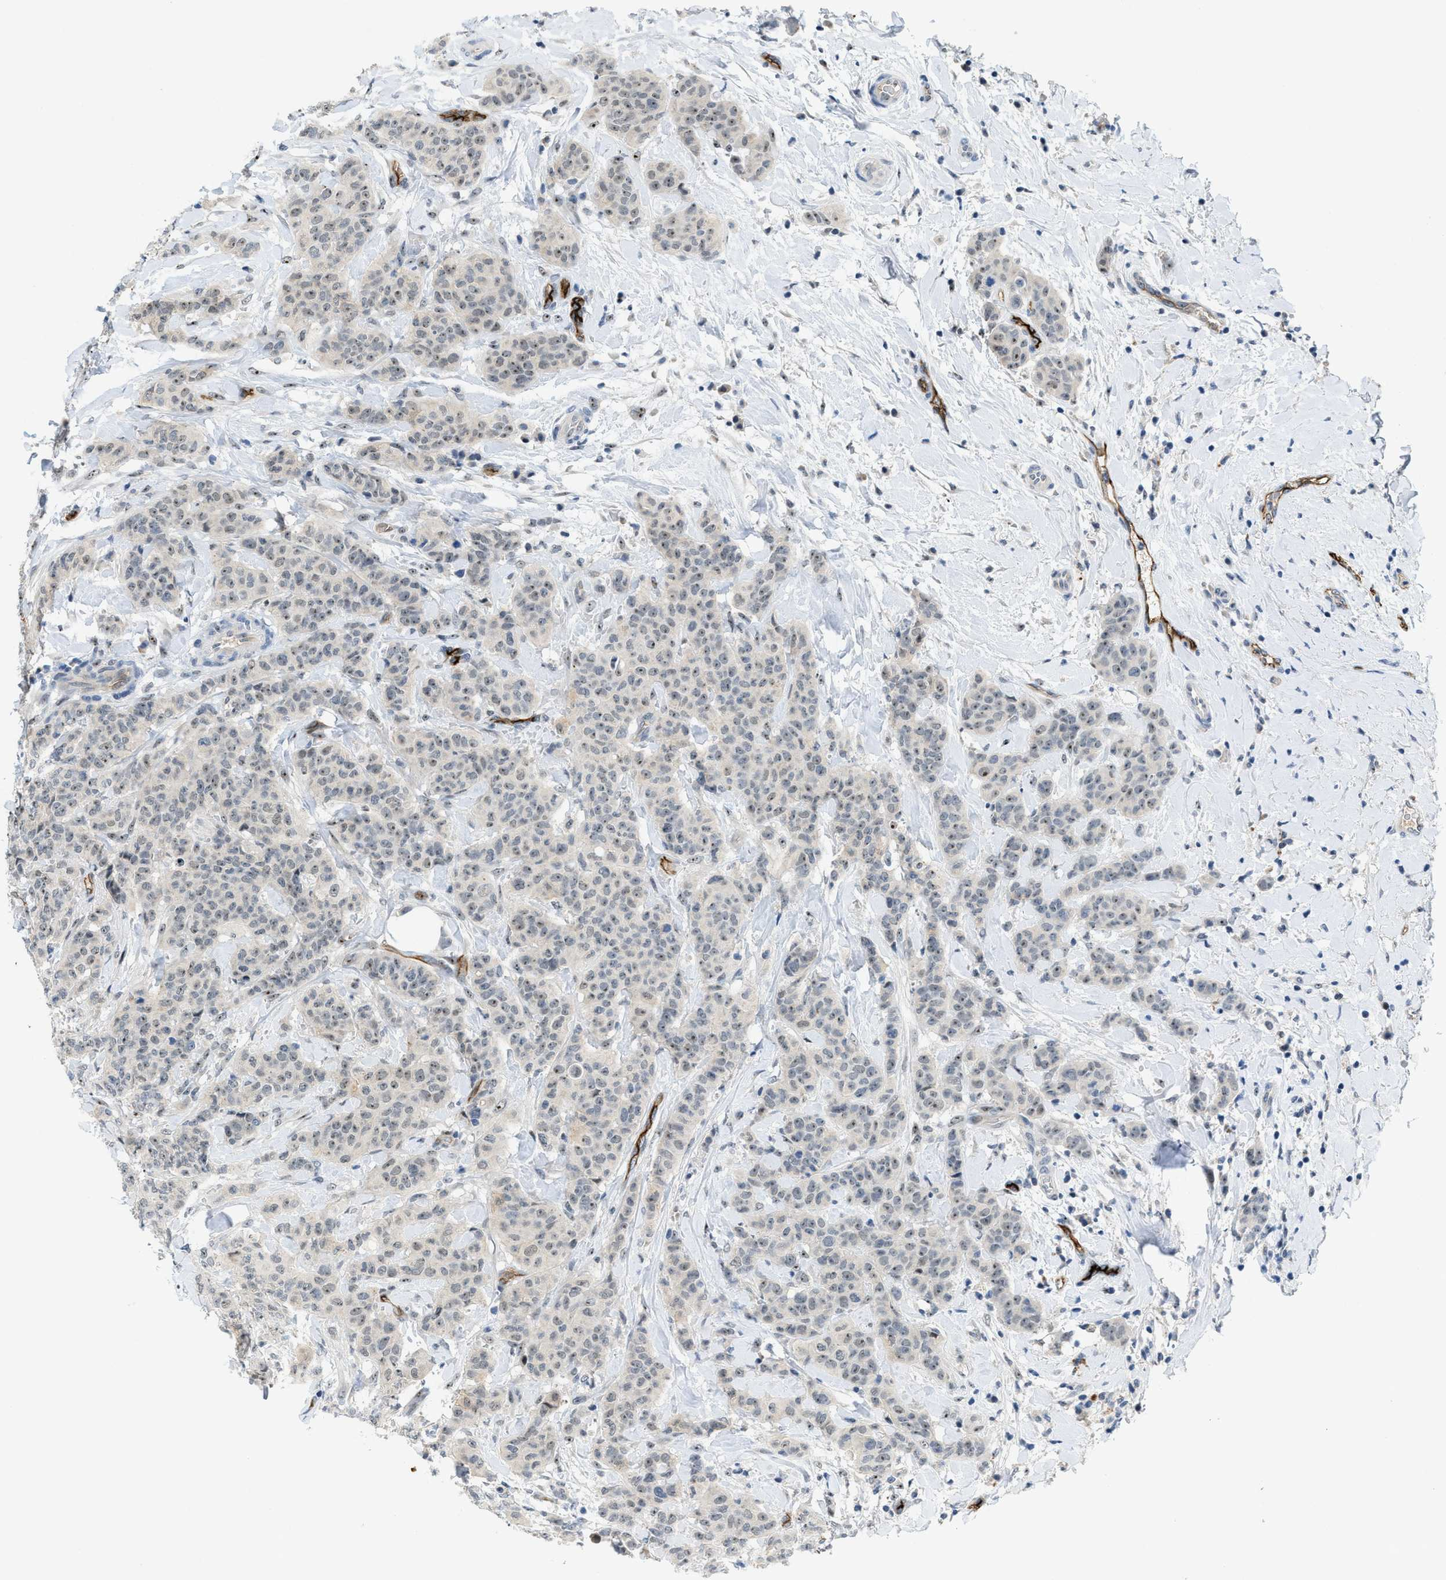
{"staining": {"intensity": "weak", "quantity": "25%-75%", "location": "nuclear"}, "tissue": "breast cancer", "cell_type": "Tumor cells", "image_type": "cancer", "snomed": [{"axis": "morphology", "description": "Normal tissue, NOS"}, {"axis": "morphology", "description": "Duct carcinoma"}, {"axis": "topography", "description": "Breast"}], "caption": "Breast cancer (invasive ductal carcinoma) tissue reveals weak nuclear expression in about 25%-75% of tumor cells, visualized by immunohistochemistry.", "gene": "SLCO2A1", "patient": {"sex": "female", "age": 40}}